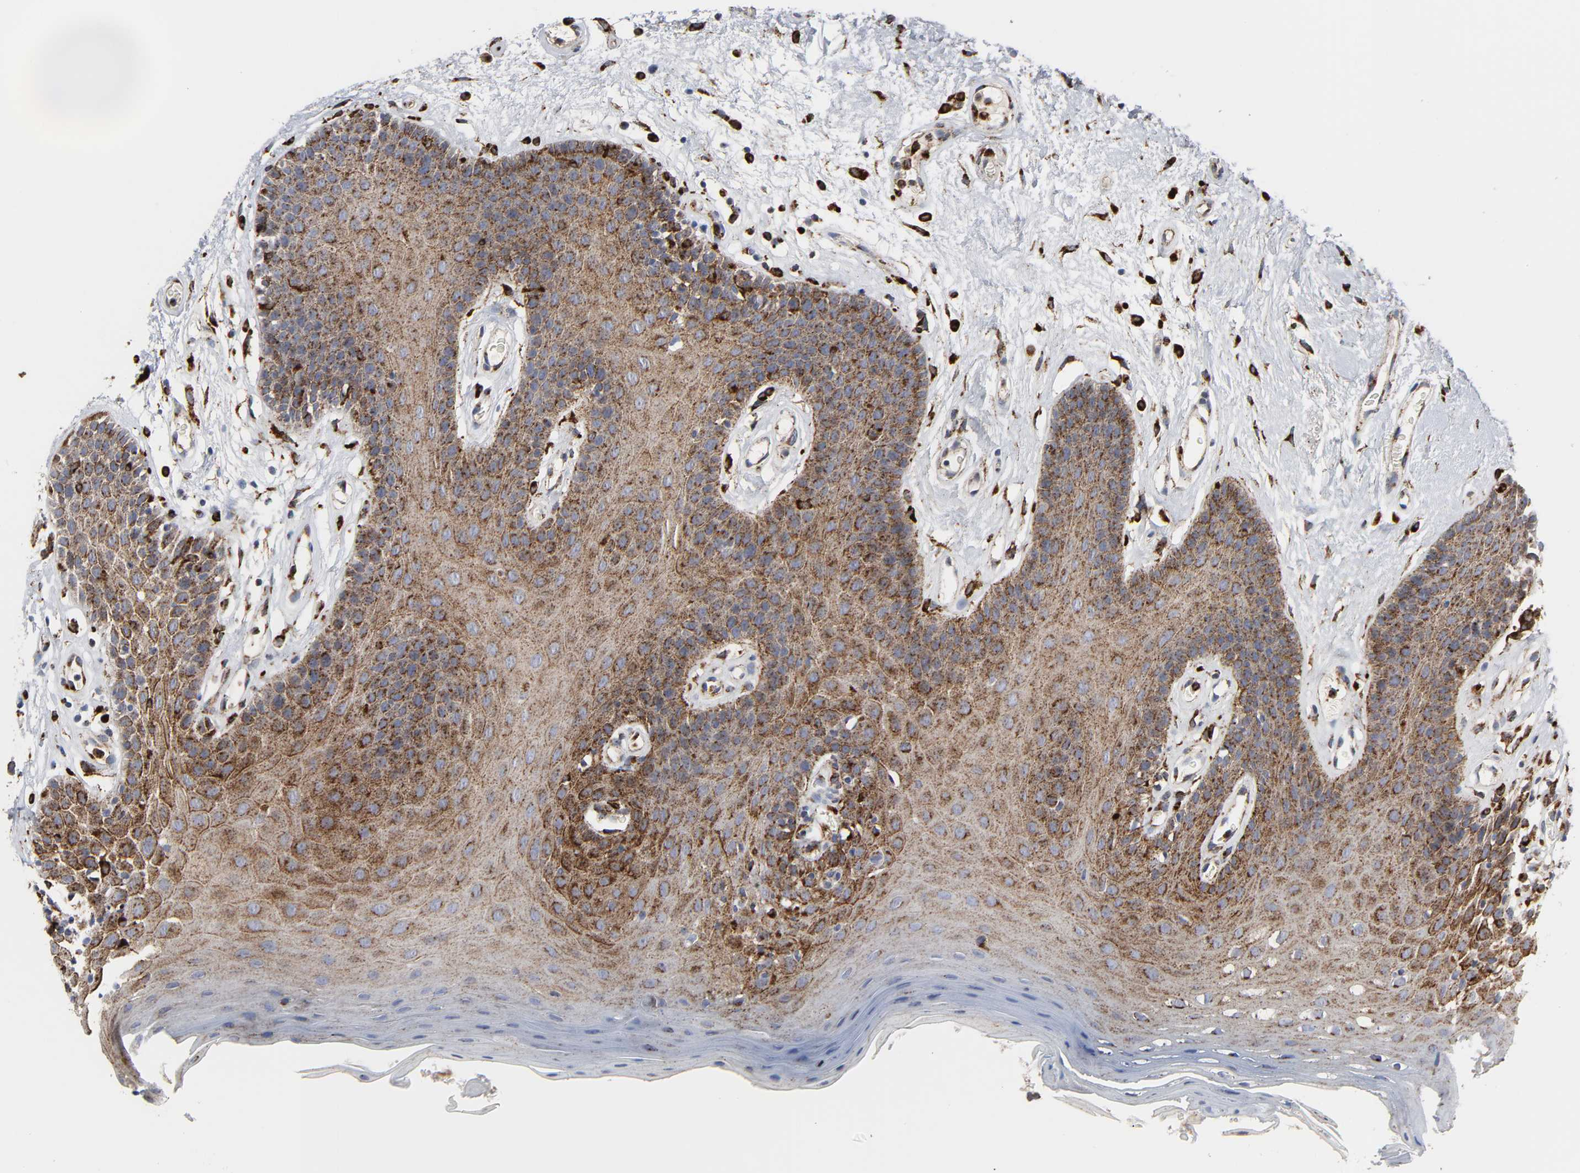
{"staining": {"intensity": "strong", "quantity": ">75%", "location": "cytoplasmic/membranous"}, "tissue": "oral mucosa", "cell_type": "Squamous epithelial cells", "image_type": "normal", "snomed": [{"axis": "morphology", "description": "Normal tissue, NOS"}, {"axis": "morphology", "description": "Squamous cell carcinoma, NOS"}, {"axis": "topography", "description": "Skeletal muscle"}, {"axis": "topography", "description": "Oral tissue"}, {"axis": "topography", "description": "Head-Neck"}], "caption": "Immunohistochemical staining of unremarkable human oral mucosa demonstrates high levels of strong cytoplasmic/membranous staining in approximately >75% of squamous epithelial cells. The staining was performed using DAB (3,3'-diaminobenzidine), with brown indicating positive protein expression. Nuclei are stained blue with hematoxylin.", "gene": "PSAP", "patient": {"sex": "male", "age": 71}}